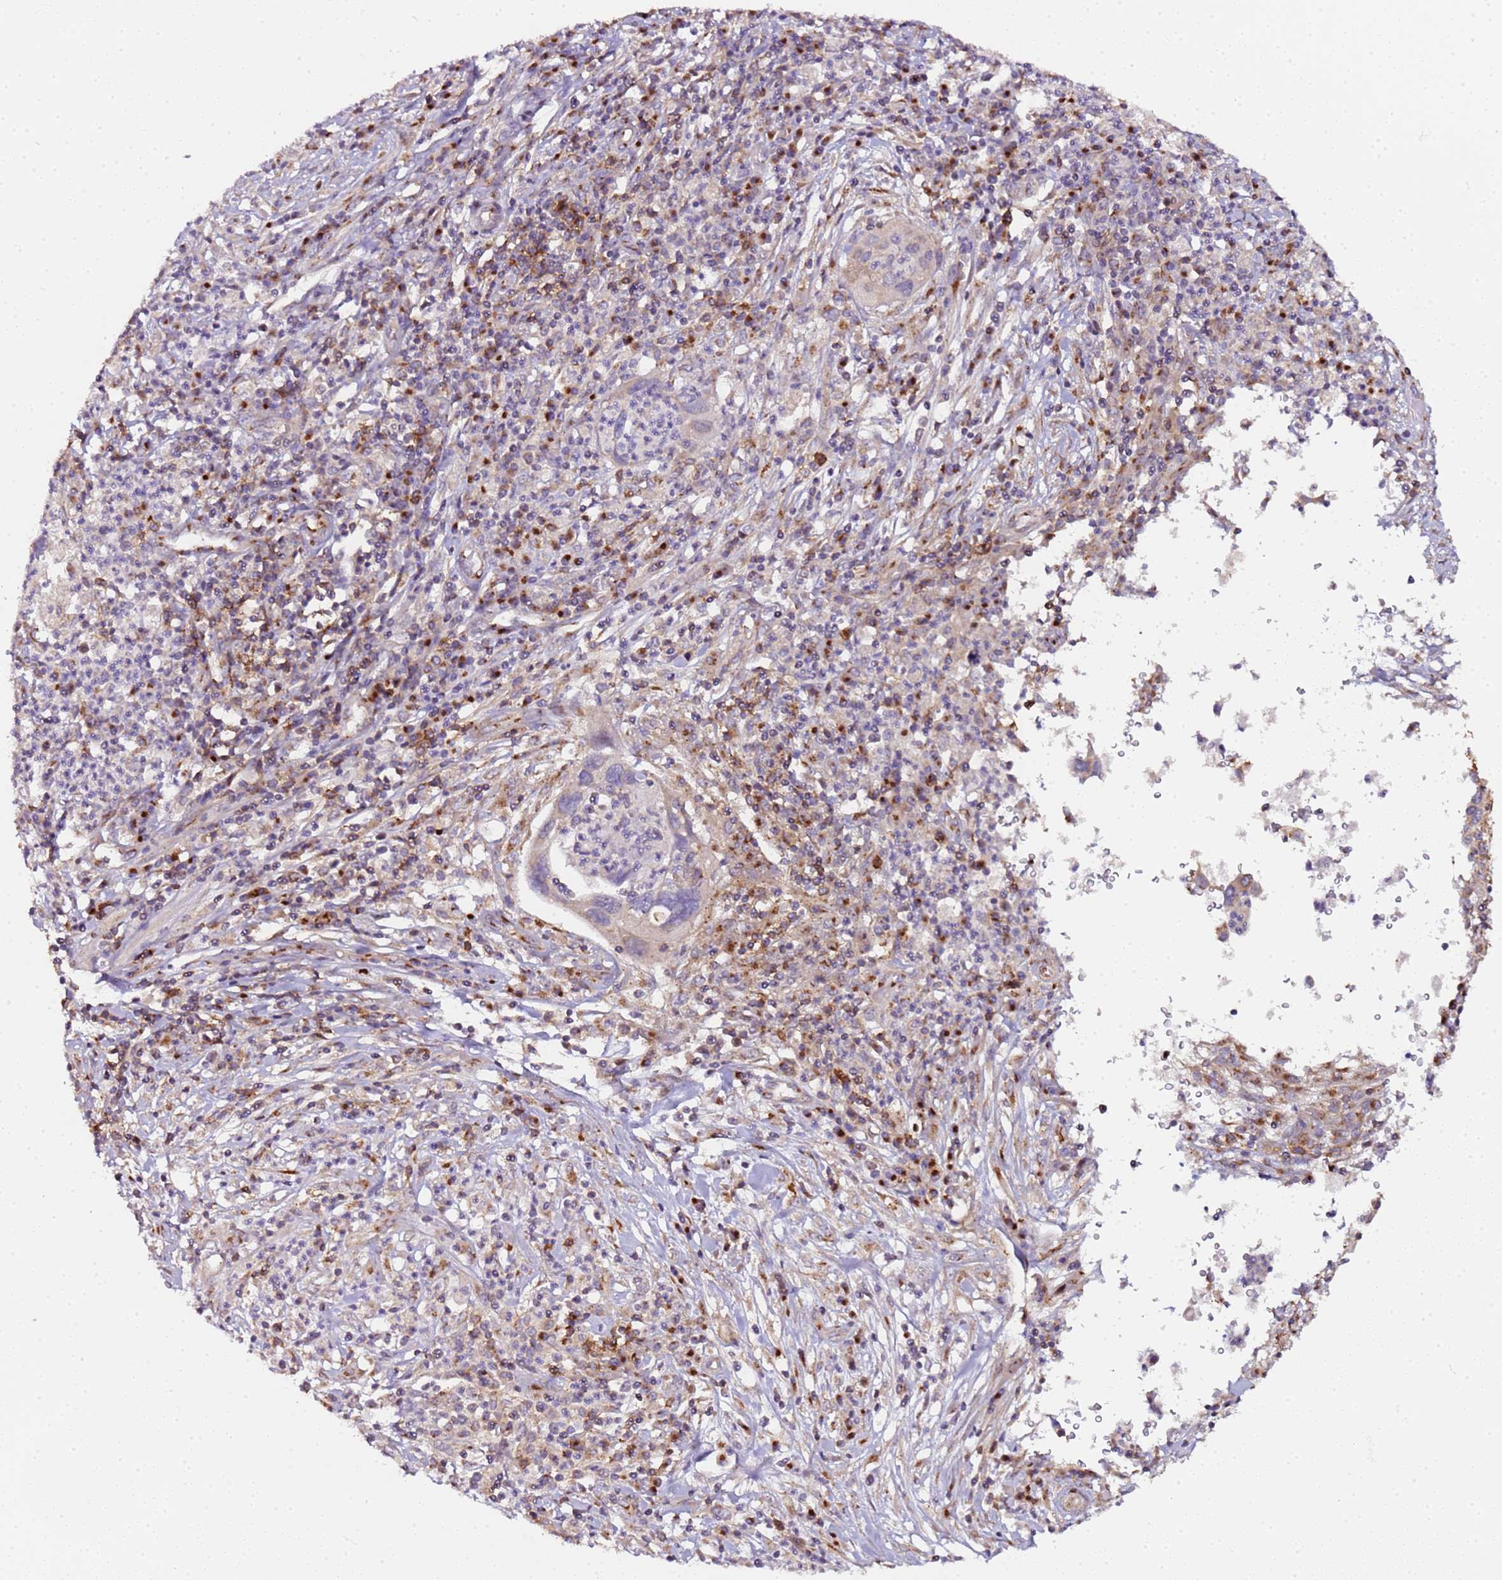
{"staining": {"intensity": "negative", "quantity": "none", "location": "none"}, "tissue": "cervical cancer", "cell_type": "Tumor cells", "image_type": "cancer", "snomed": [{"axis": "morphology", "description": "Squamous cell carcinoma, NOS"}, {"axis": "topography", "description": "Cervix"}], "caption": "The immunohistochemistry histopathology image has no significant positivity in tumor cells of cervical squamous cell carcinoma tissue. (Immunohistochemistry (ihc), brightfield microscopy, high magnification).", "gene": "MRPL49", "patient": {"sex": "female", "age": 38}}